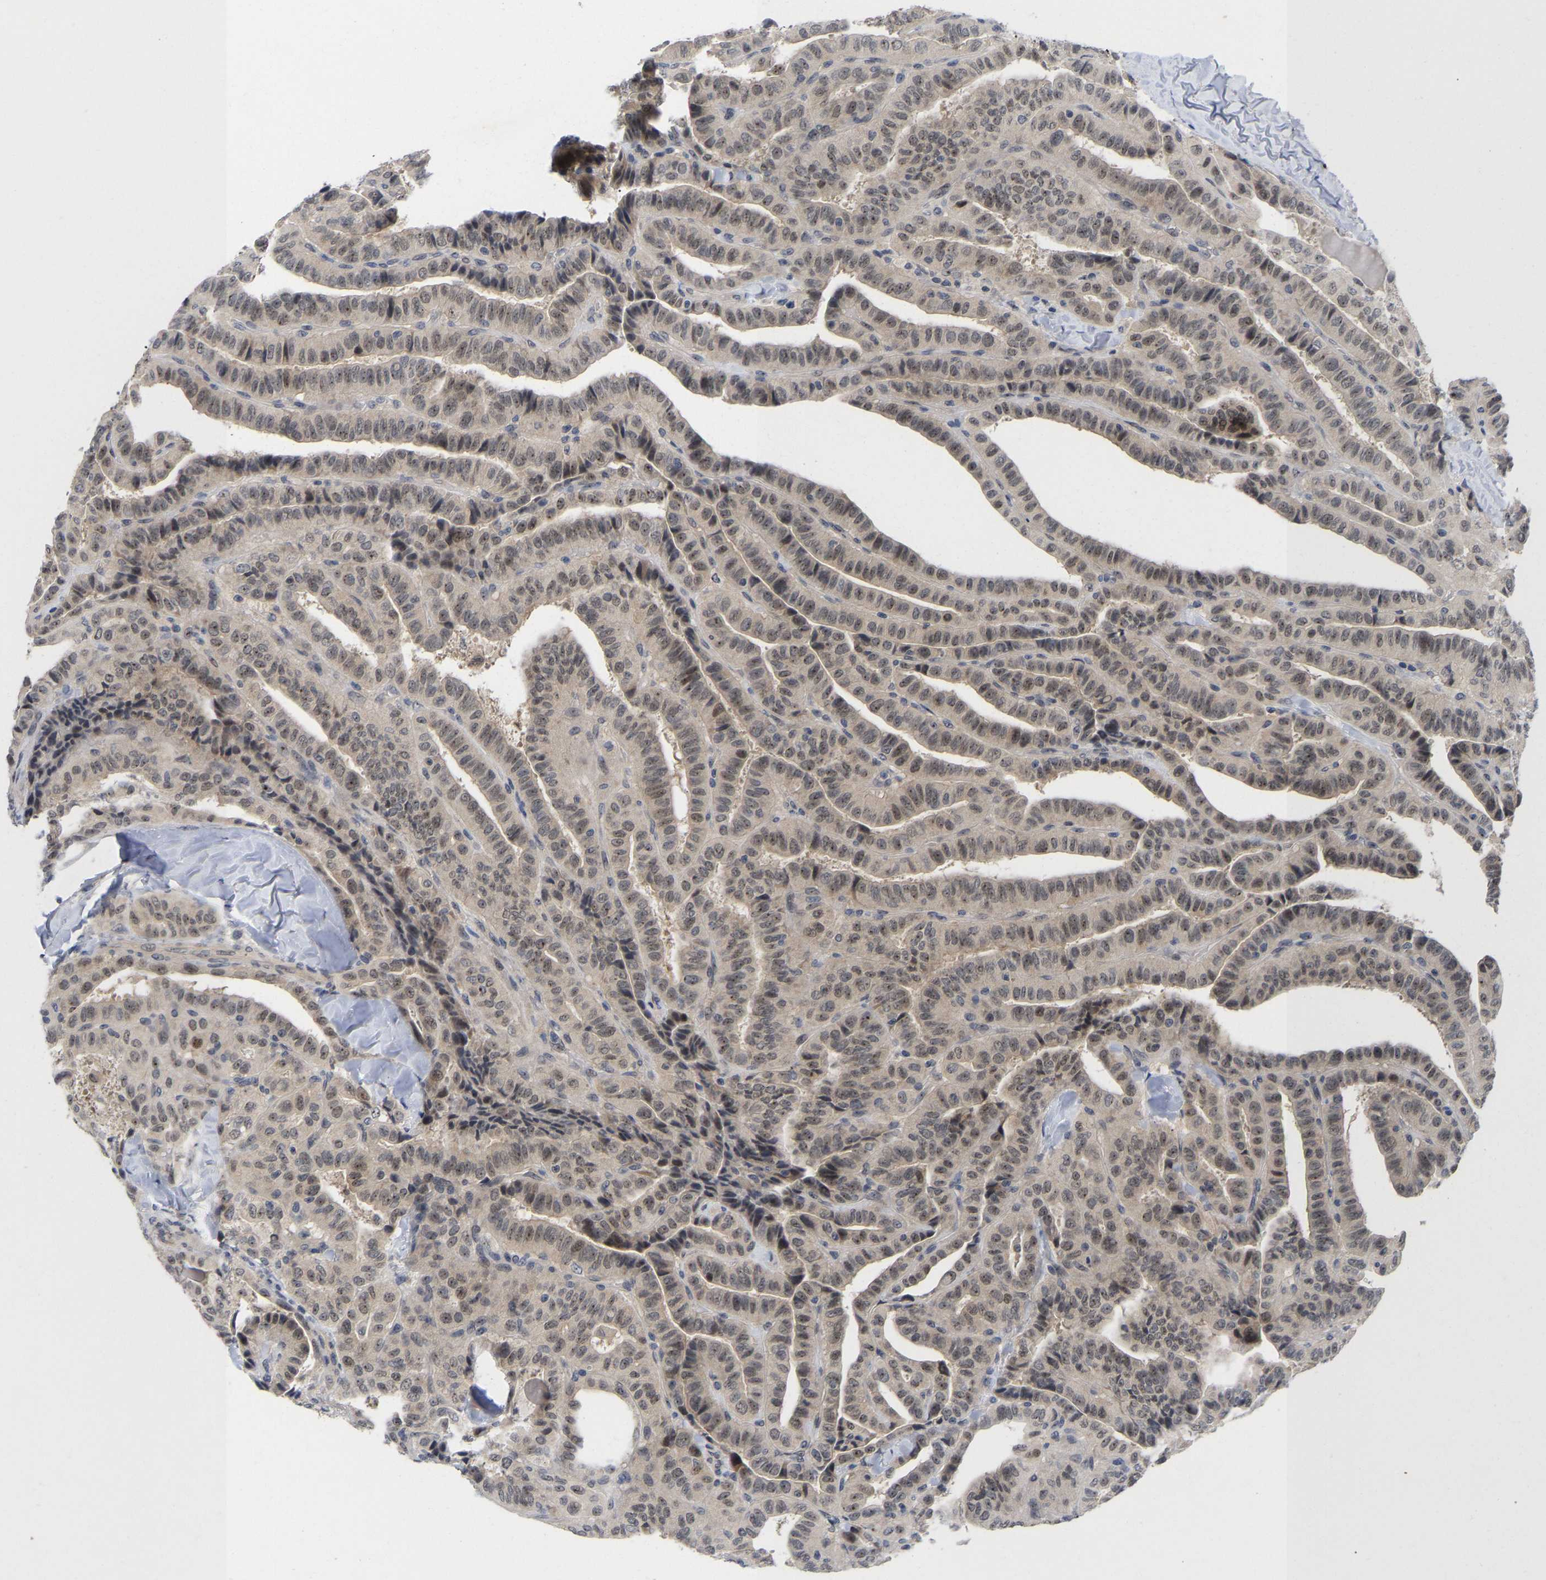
{"staining": {"intensity": "weak", "quantity": "25%-75%", "location": "nuclear"}, "tissue": "thyroid cancer", "cell_type": "Tumor cells", "image_type": "cancer", "snomed": [{"axis": "morphology", "description": "Papillary adenocarcinoma, NOS"}, {"axis": "topography", "description": "Thyroid gland"}], "caption": "Human papillary adenocarcinoma (thyroid) stained for a protein (brown) shows weak nuclear positive staining in about 25%-75% of tumor cells.", "gene": "NLE1", "patient": {"sex": "male", "age": 77}}